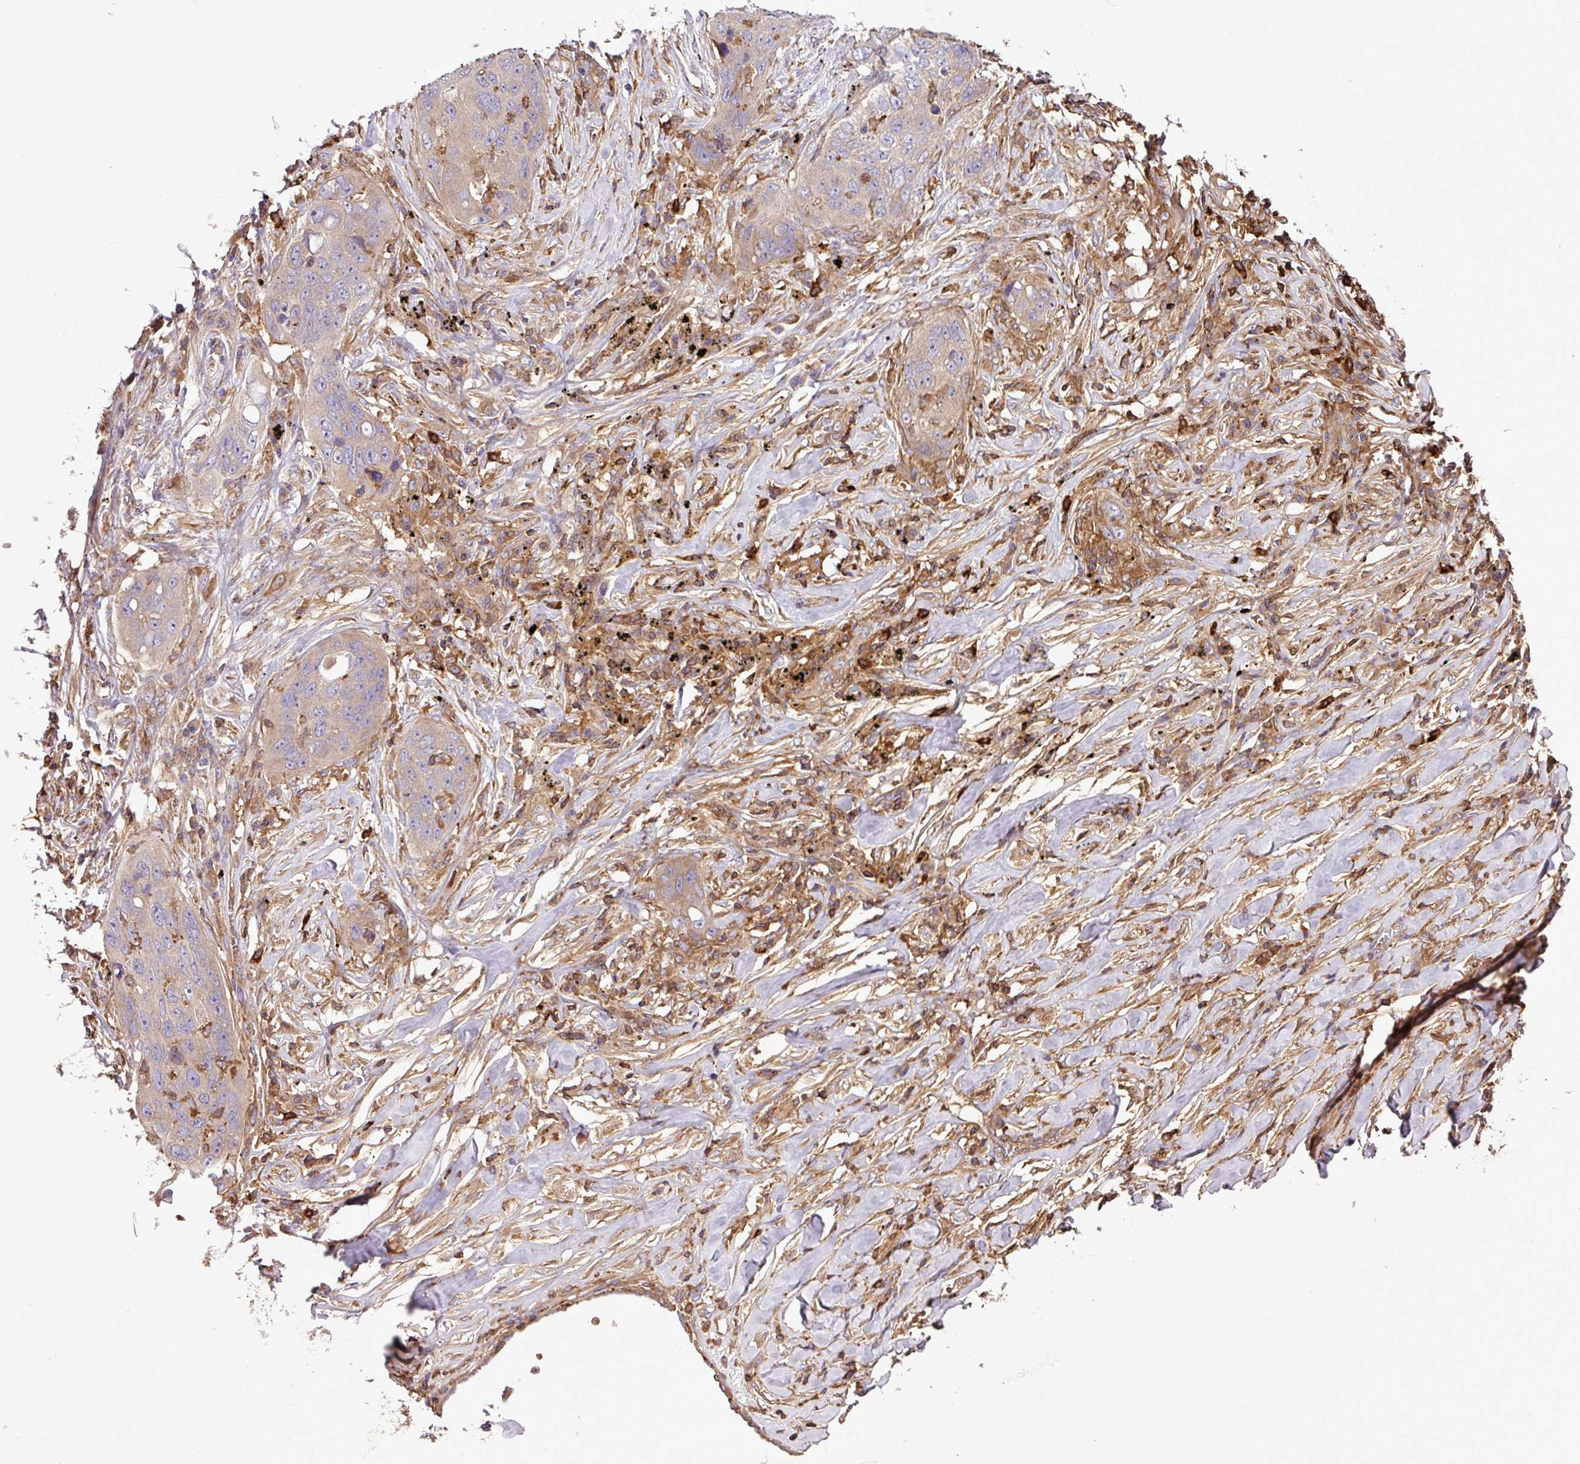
{"staining": {"intensity": "weak", "quantity": "<25%", "location": "cytoplasmic/membranous"}, "tissue": "lung cancer", "cell_type": "Tumor cells", "image_type": "cancer", "snomed": [{"axis": "morphology", "description": "Squamous cell carcinoma, NOS"}, {"axis": "topography", "description": "Lung"}], "caption": "Immunohistochemical staining of lung cancer (squamous cell carcinoma) demonstrates no significant staining in tumor cells.", "gene": "PGAP6", "patient": {"sex": "female", "age": 63}}